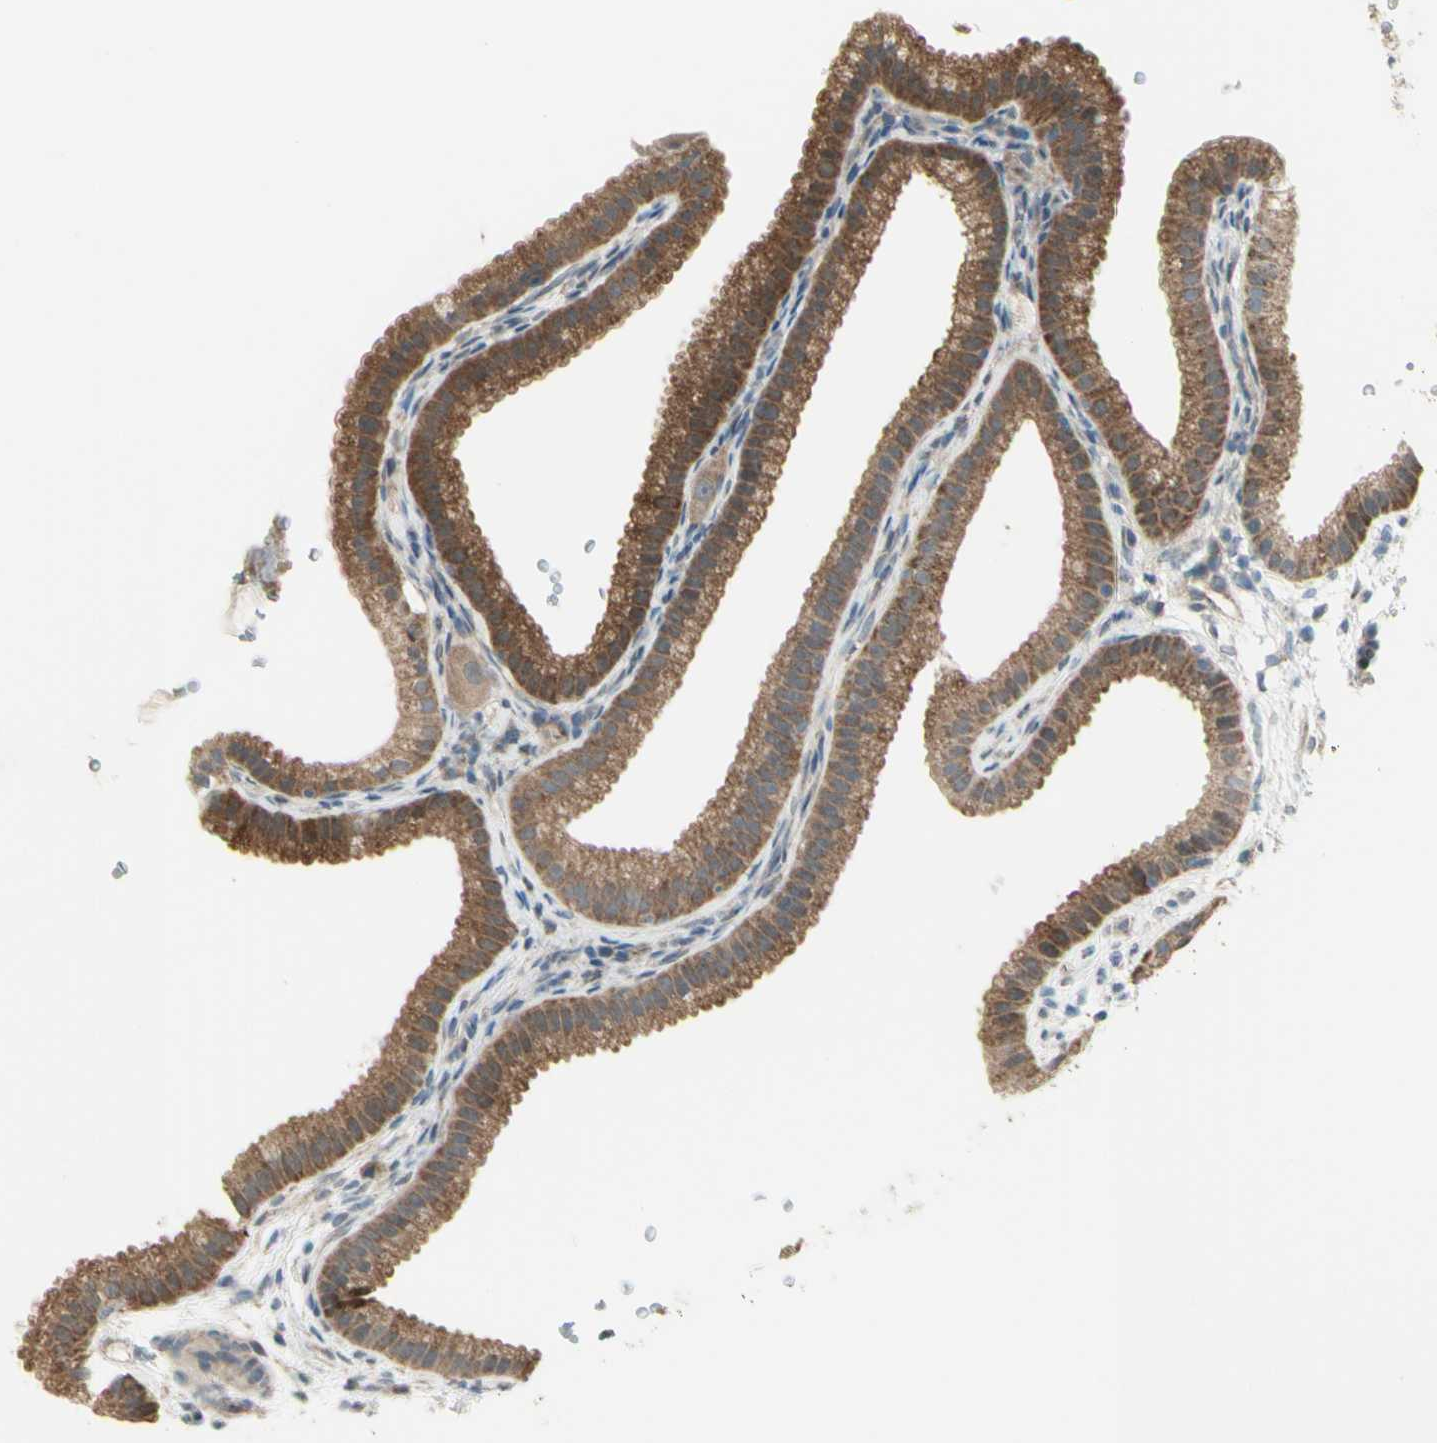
{"staining": {"intensity": "moderate", "quantity": ">75%", "location": "cytoplasmic/membranous"}, "tissue": "gallbladder", "cell_type": "Glandular cells", "image_type": "normal", "snomed": [{"axis": "morphology", "description": "Normal tissue, NOS"}, {"axis": "topography", "description": "Gallbladder"}], "caption": "IHC of normal gallbladder exhibits medium levels of moderate cytoplasmic/membranous positivity in about >75% of glandular cells. (Brightfield microscopy of DAB IHC at high magnification).", "gene": "NAXD", "patient": {"sex": "female", "age": 64}}